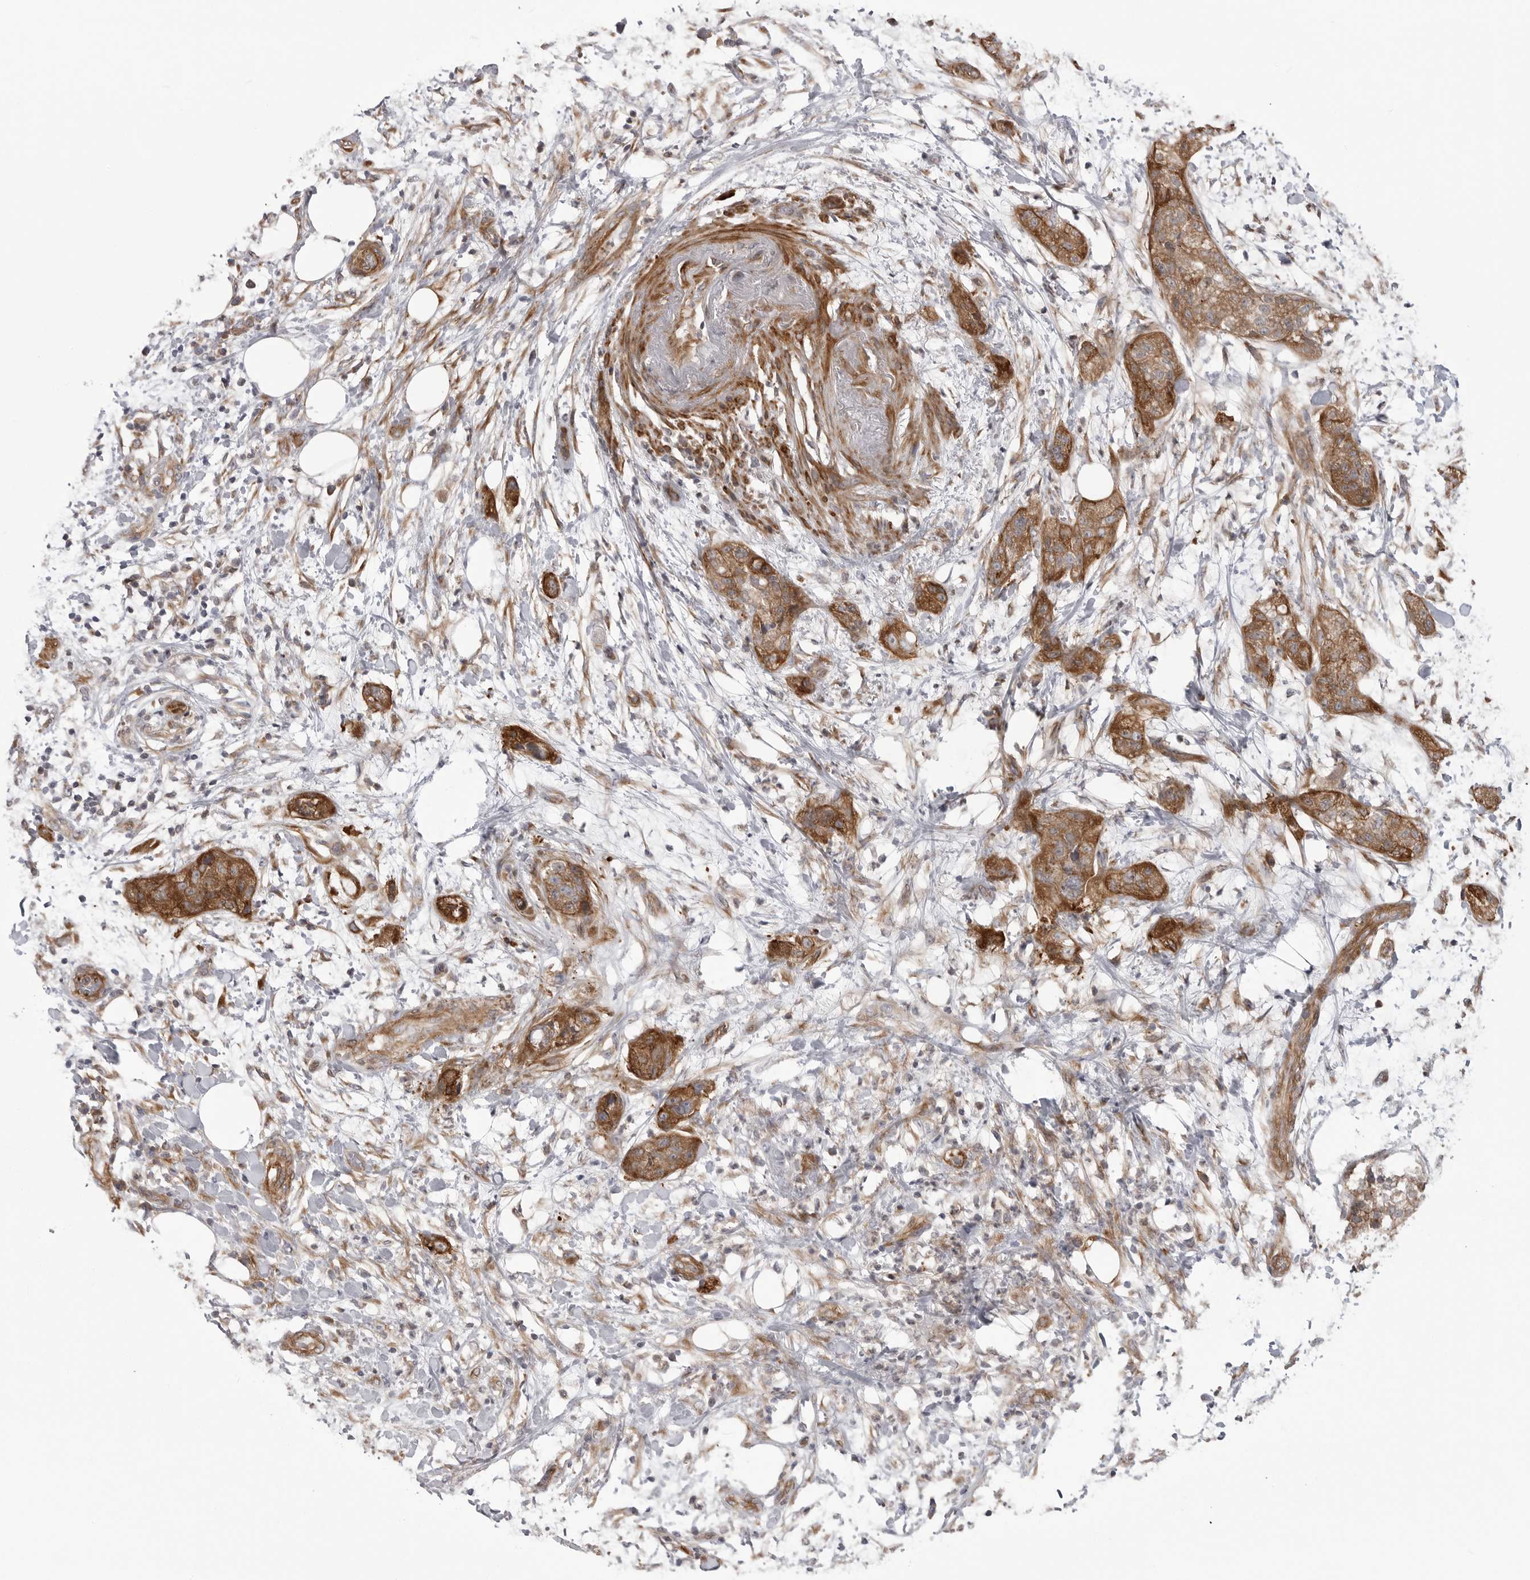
{"staining": {"intensity": "moderate", "quantity": ">75%", "location": "cytoplasmic/membranous"}, "tissue": "pancreatic cancer", "cell_type": "Tumor cells", "image_type": "cancer", "snomed": [{"axis": "morphology", "description": "Adenocarcinoma, NOS"}, {"axis": "topography", "description": "Pancreas"}], "caption": "A photomicrograph showing moderate cytoplasmic/membranous expression in approximately >75% of tumor cells in pancreatic cancer (adenocarcinoma), as visualized by brown immunohistochemical staining.", "gene": "SCP2", "patient": {"sex": "female", "age": 78}}